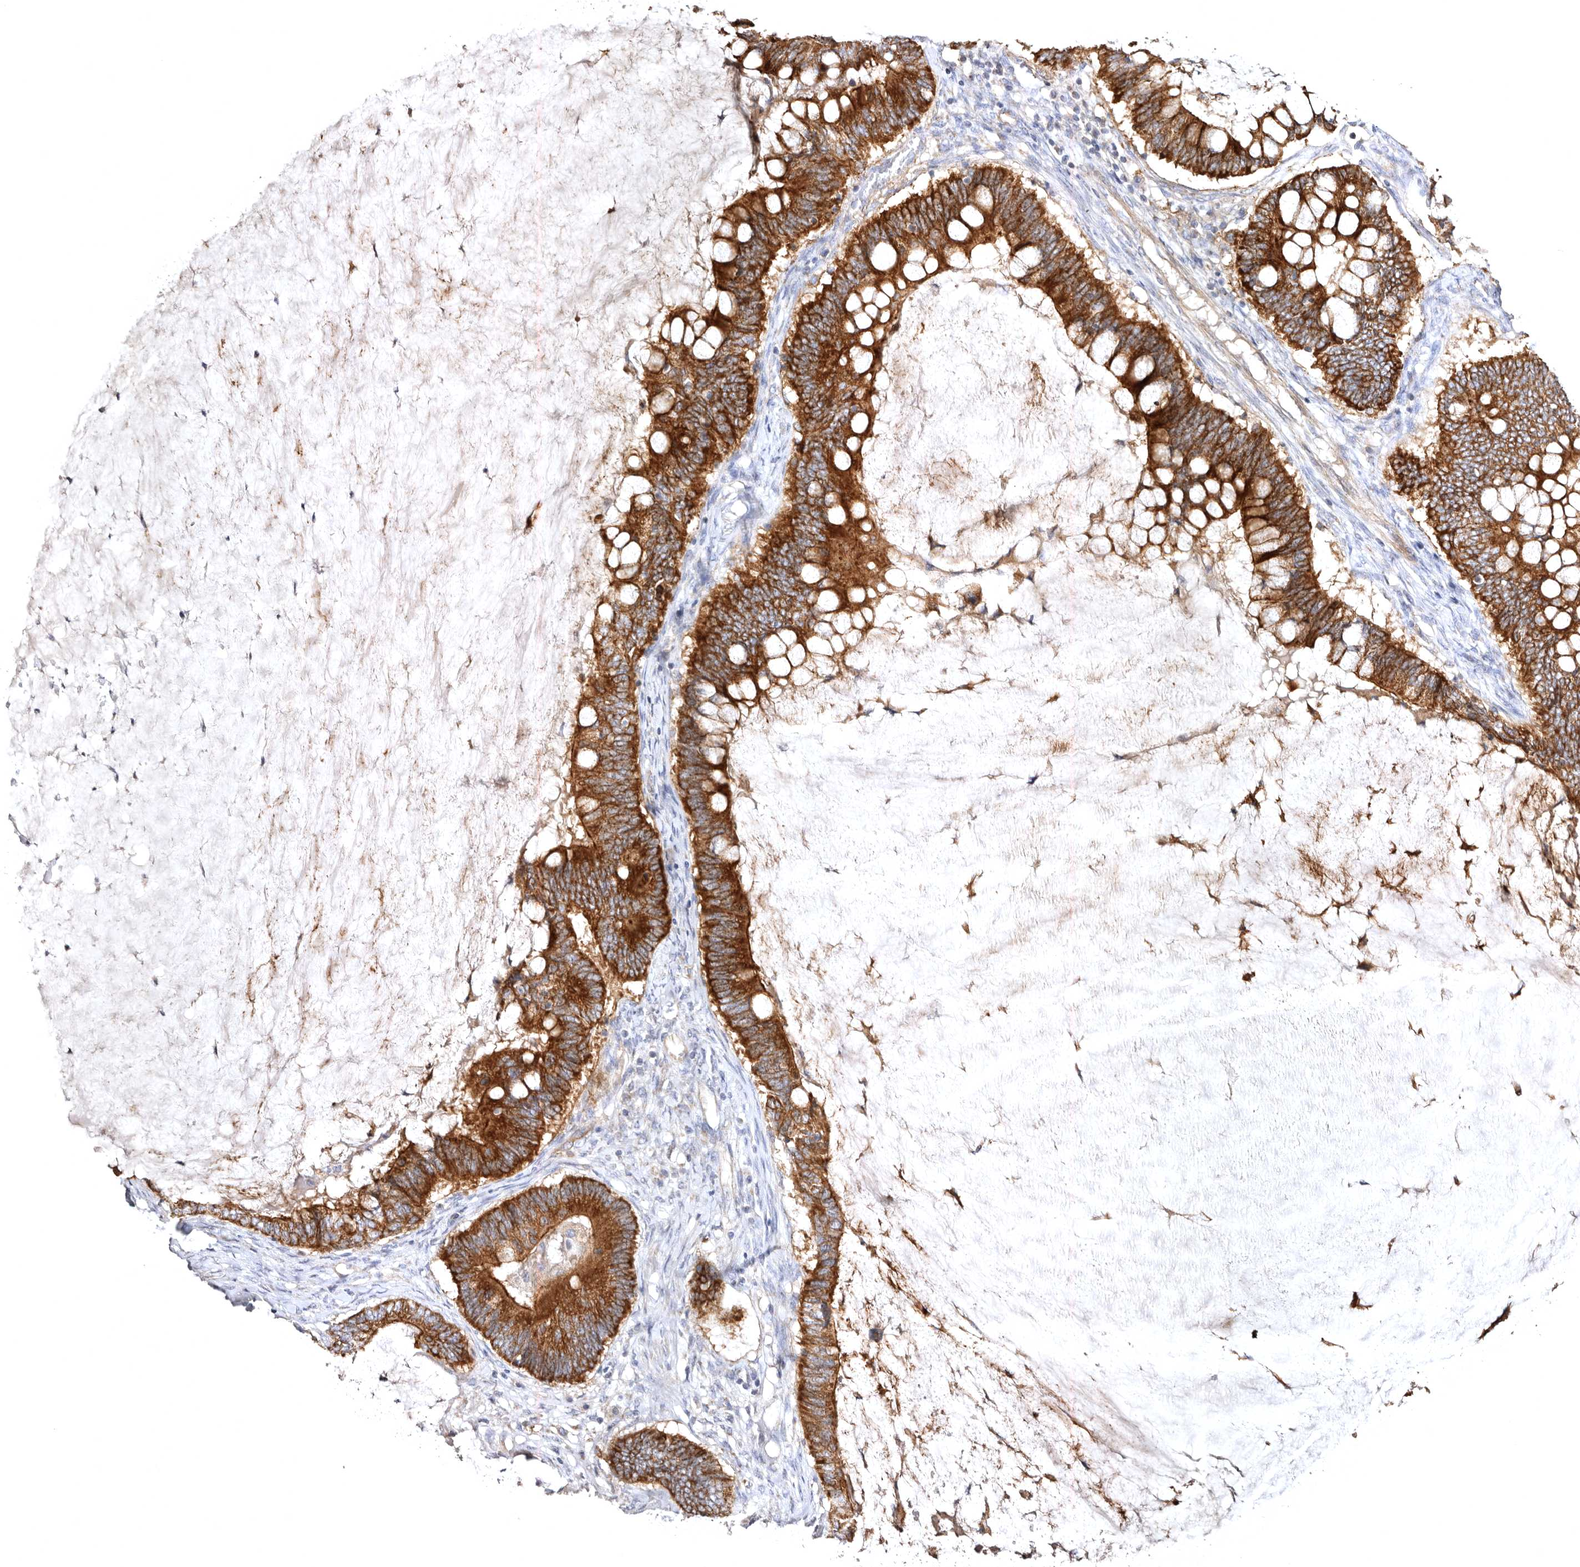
{"staining": {"intensity": "strong", "quantity": ">75%", "location": "cytoplasmic/membranous"}, "tissue": "ovarian cancer", "cell_type": "Tumor cells", "image_type": "cancer", "snomed": [{"axis": "morphology", "description": "Cystadenocarcinoma, mucinous, NOS"}, {"axis": "topography", "description": "Ovary"}], "caption": "Strong cytoplasmic/membranous staining is identified in approximately >75% of tumor cells in mucinous cystadenocarcinoma (ovarian).", "gene": "BAIAP2L1", "patient": {"sex": "female", "age": 61}}